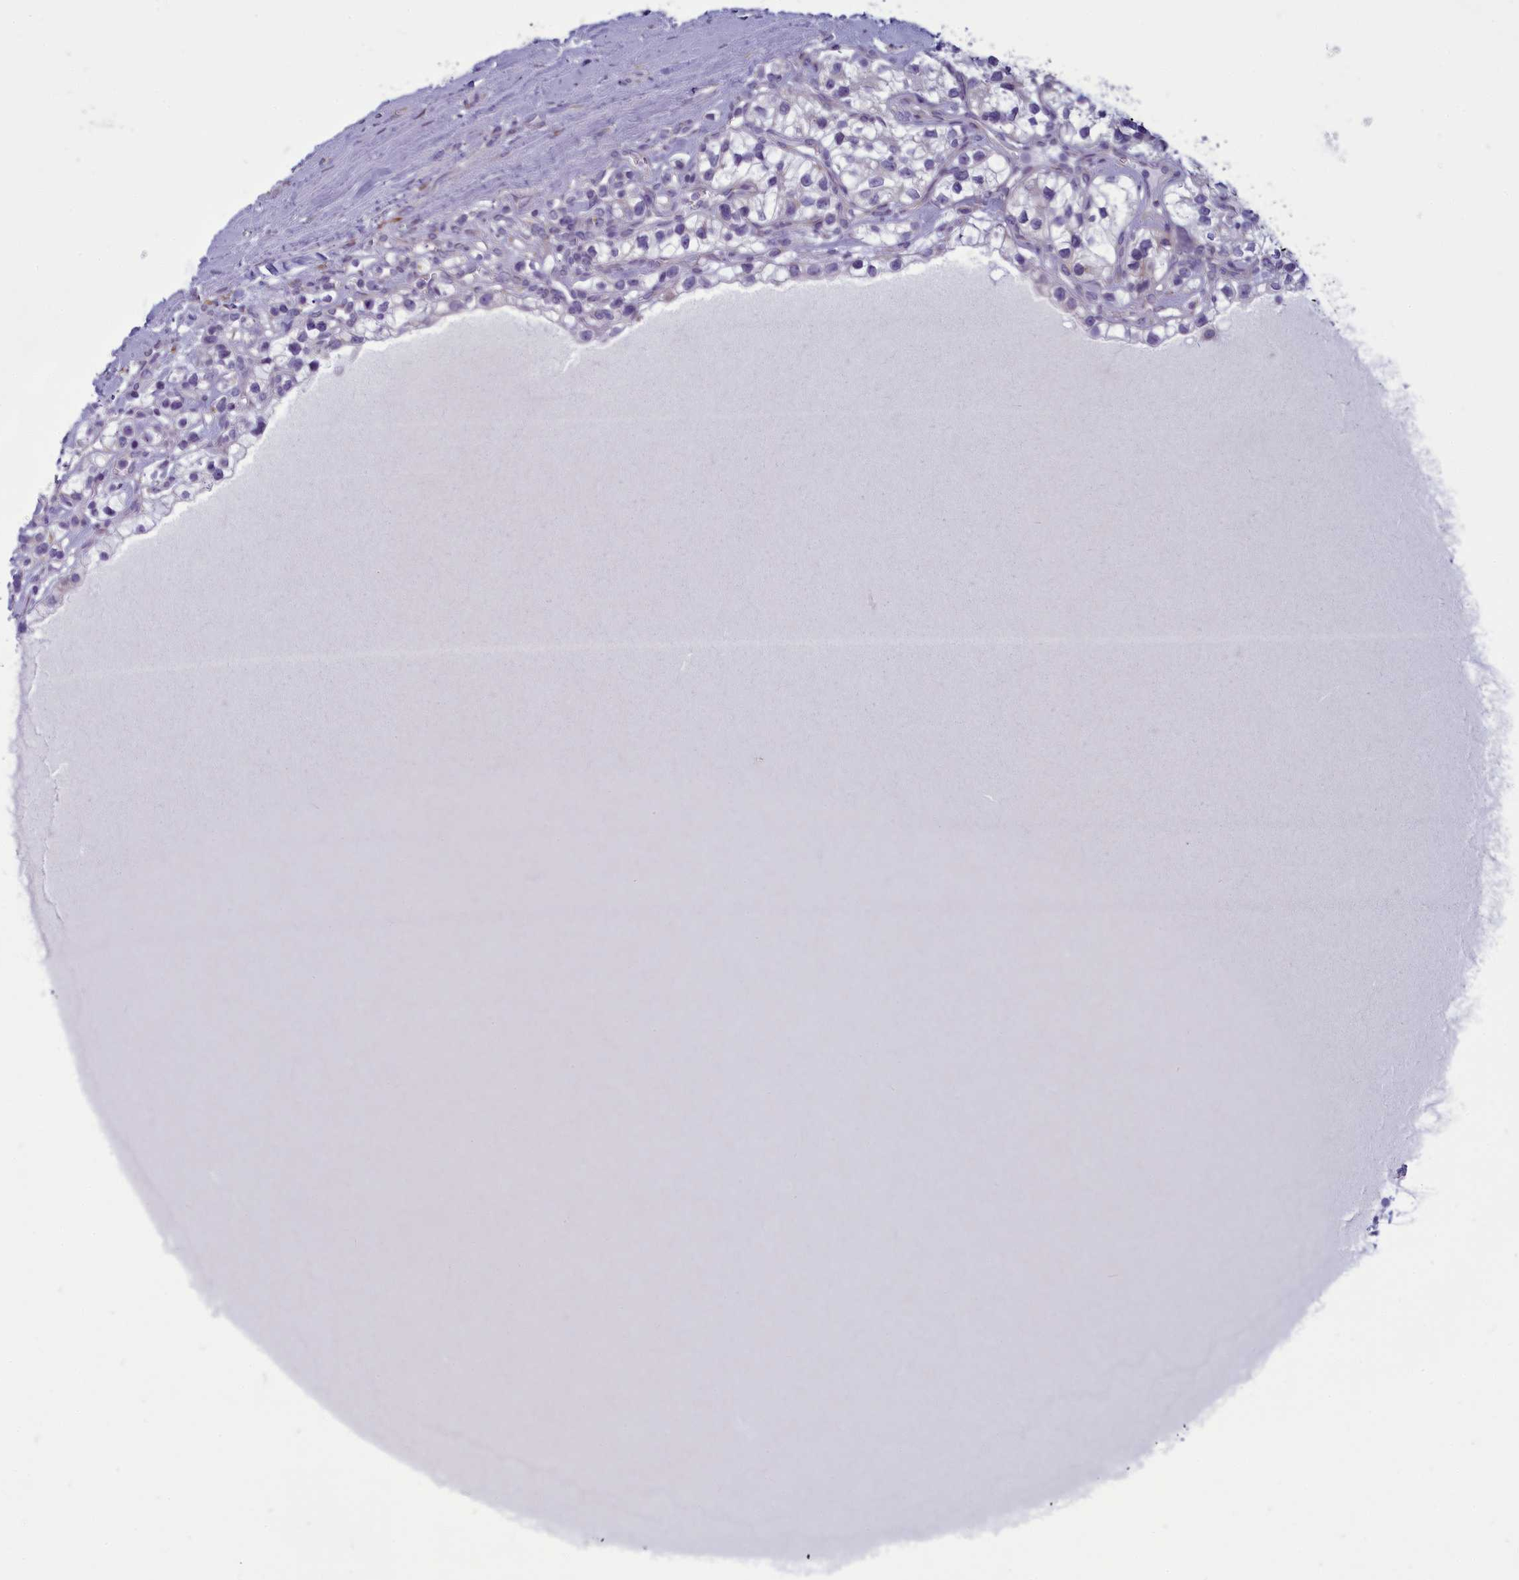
{"staining": {"intensity": "negative", "quantity": "none", "location": "none"}, "tissue": "renal cancer", "cell_type": "Tumor cells", "image_type": "cancer", "snomed": [{"axis": "morphology", "description": "Adenocarcinoma, NOS"}, {"axis": "topography", "description": "Kidney"}], "caption": "Histopathology image shows no protein positivity in tumor cells of renal cancer tissue.", "gene": "CENATAC", "patient": {"sex": "female", "age": 57}}